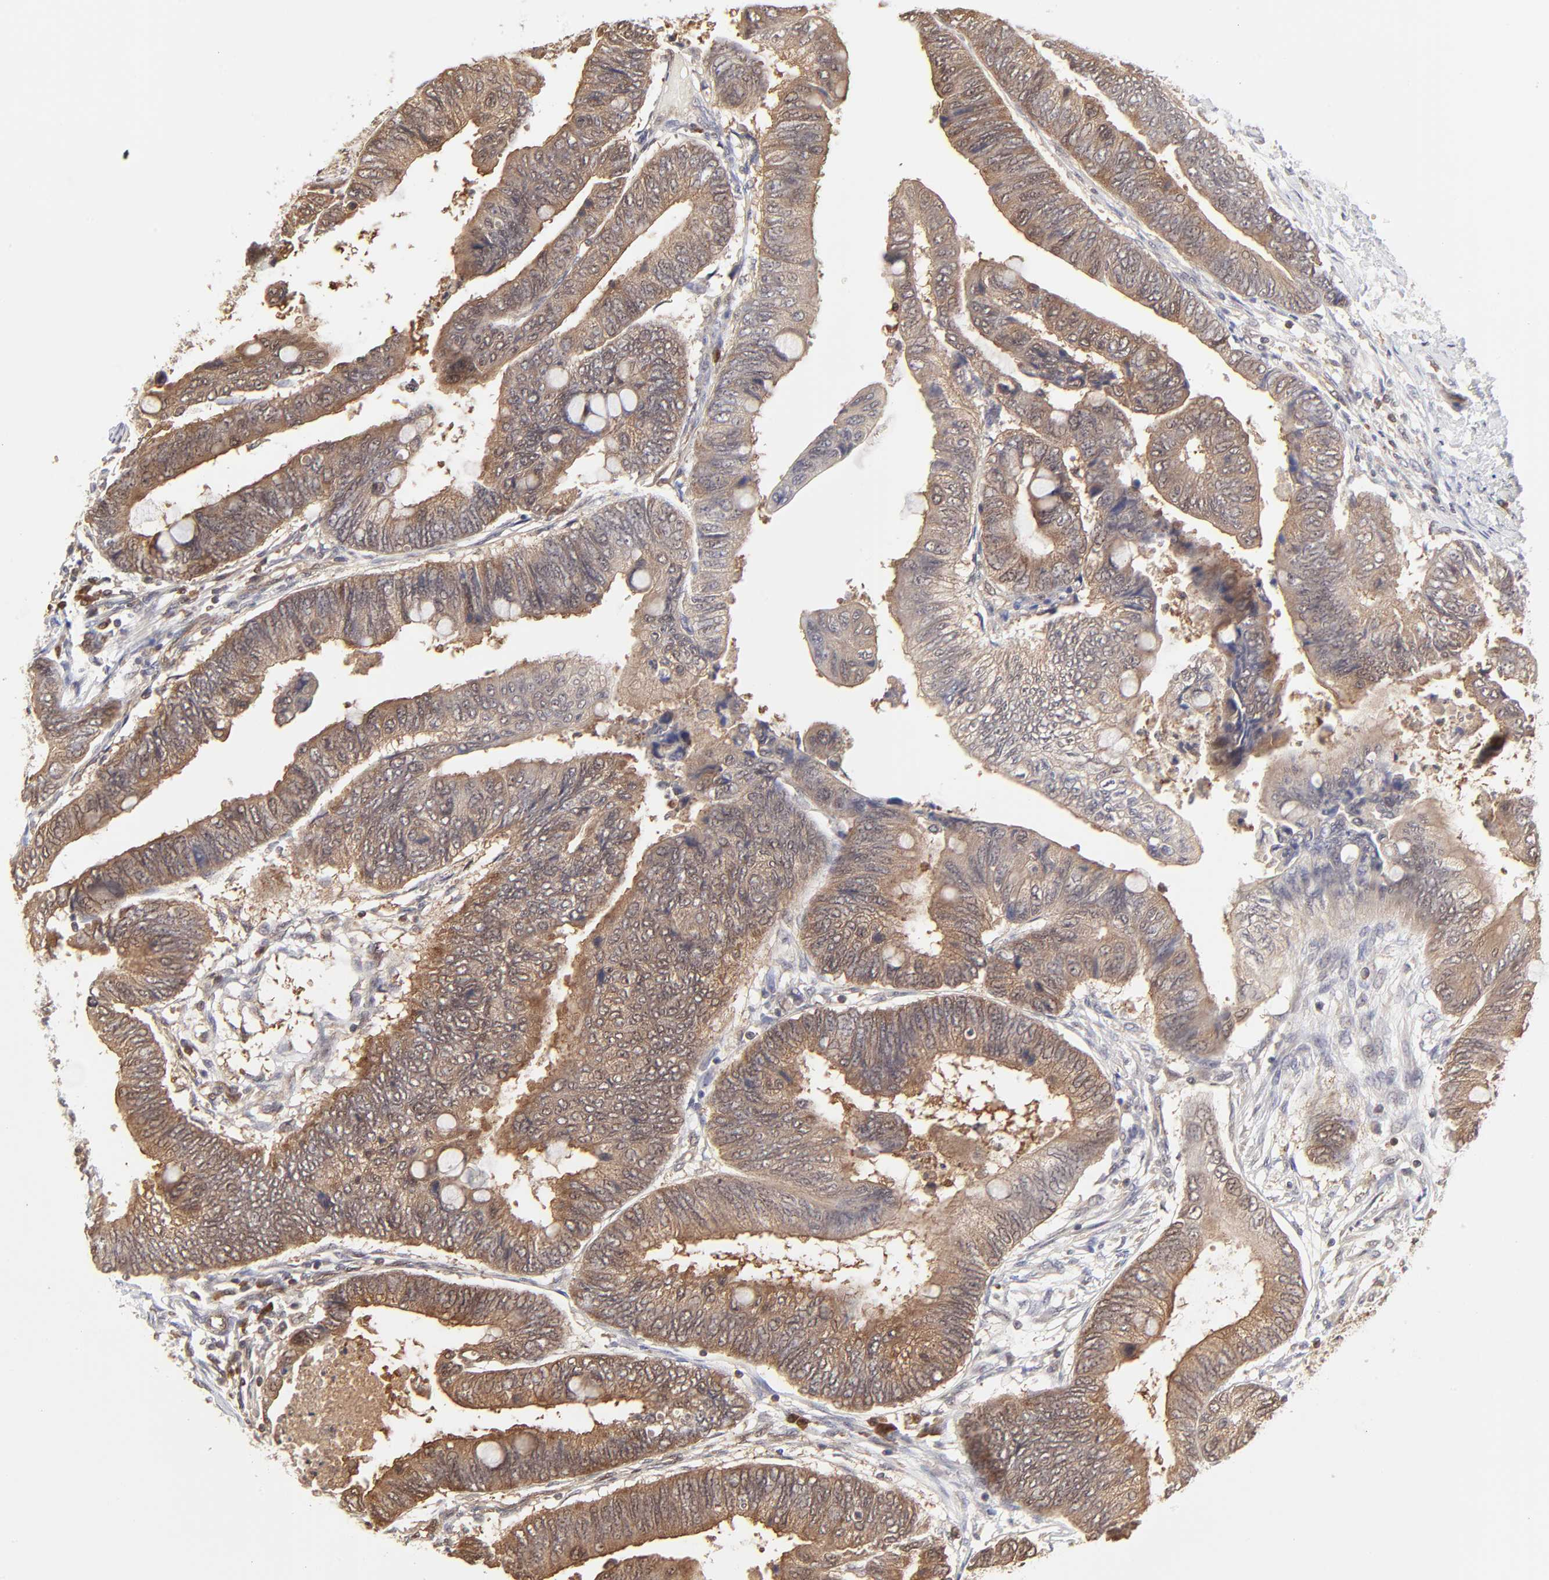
{"staining": {"intensity": "moderate", "quantity": ">75%", "location": "cytoplasmic/membranous"}, "tissue": "colorectal cancer", "cell_type": "Tumor cells", "image_type": "cancer", "snomed": [{"axis": "morphology", "description": "Normal tissue, NOS"}, {"axis": "morphology", "description": "Adenocarcinoma, NOS"}, {"axis": "topography", "description": "Rectum"}, {"axis": "topography", "description": "Peripheral nerve tissue"}], "caption": "Moderate cytoplasmic/membranous expression is appreciated in about >75% of tumor cells in adenocarcinoma (colorectal).", "gene": "CASP3", "patient": {"sex": "male", "age": 92}}